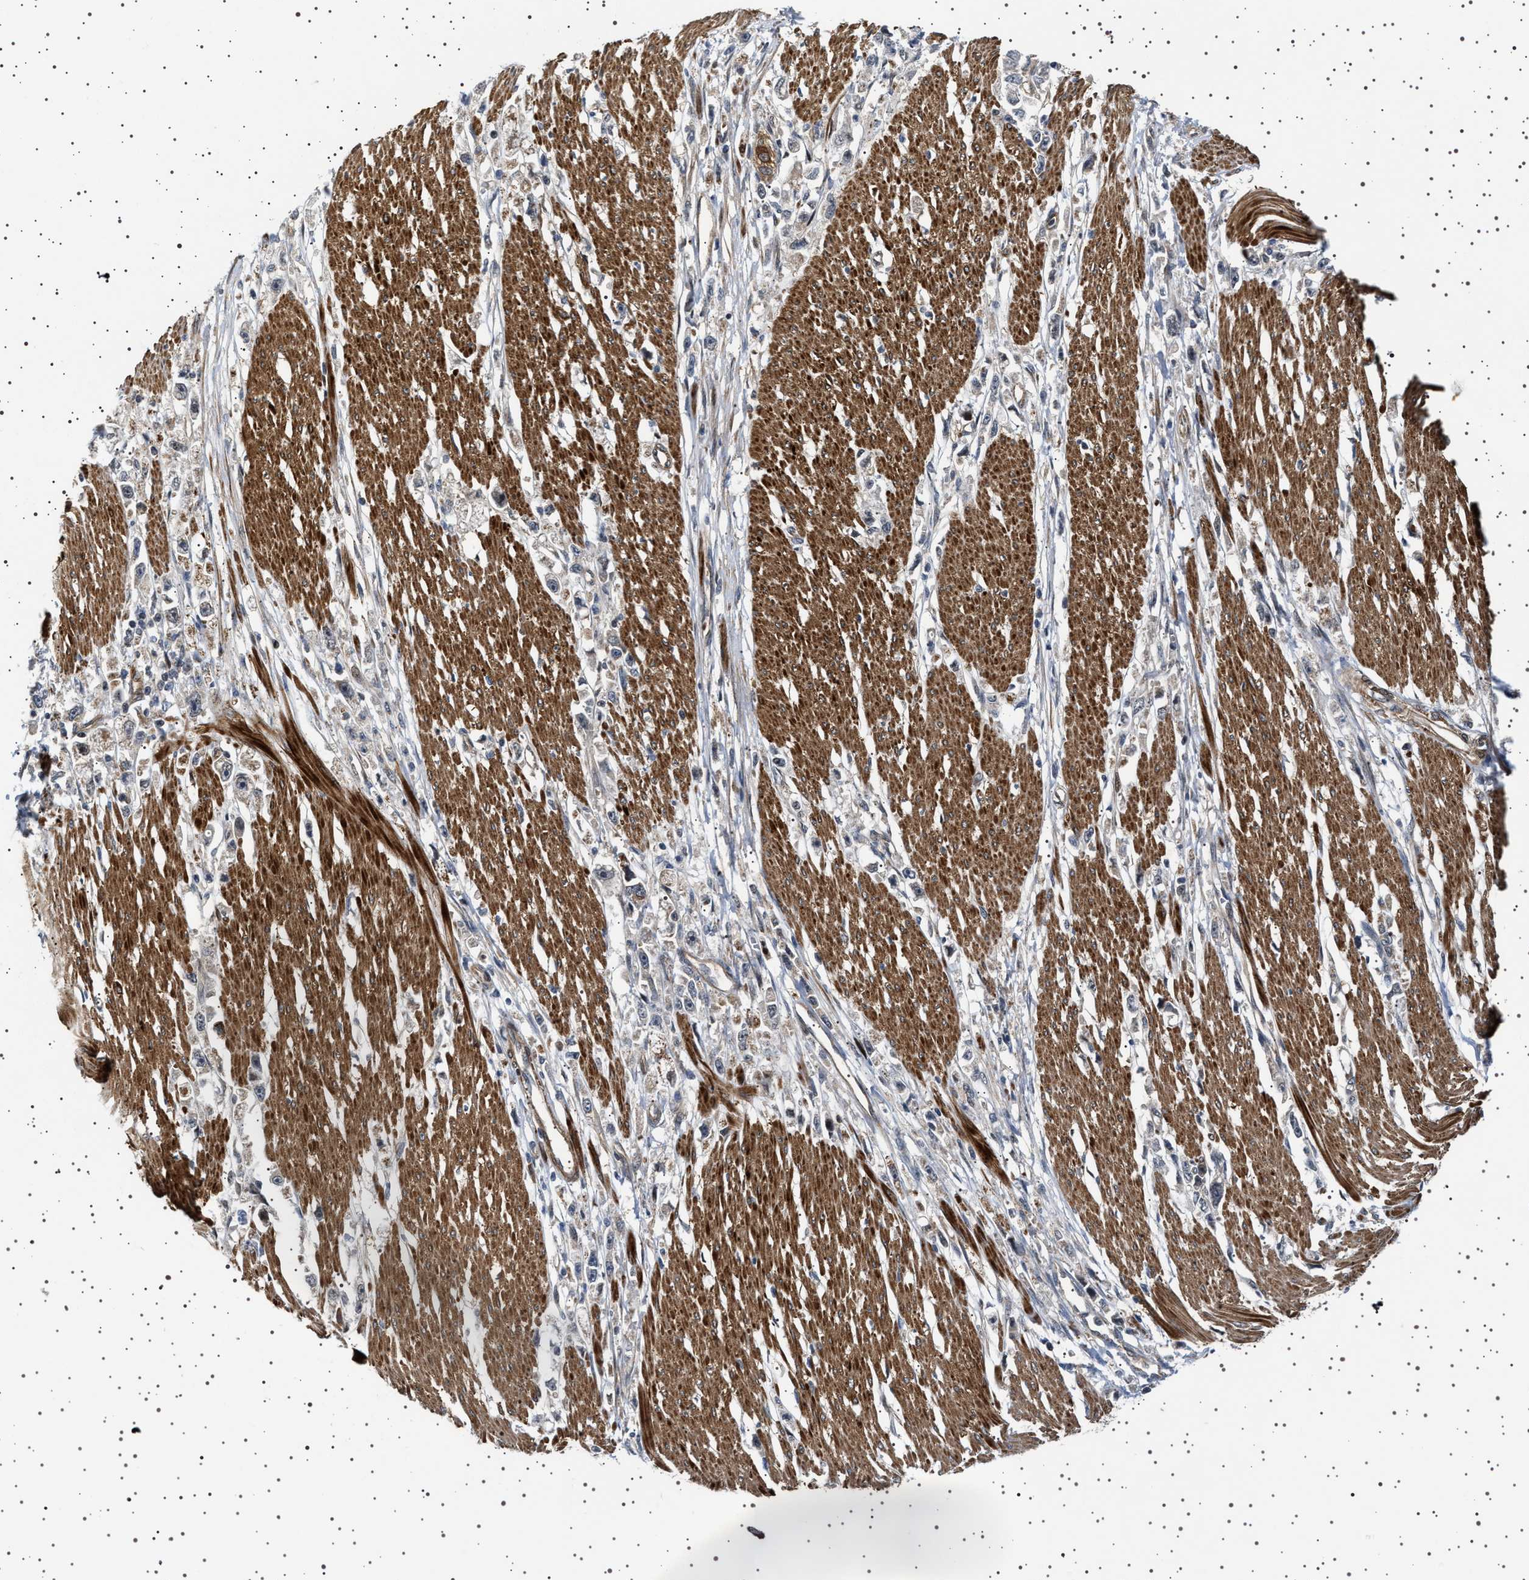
{"staining": {"intensity": "negative", "quantity": "none", "location": "none"}, "tissue": "stomach cancer", "cell_type": "Tumor cells", "image_type": "cancer", "snomed": [{"axis": "morphology", "description": "Adenocarcinoma, NOS"}, {"axis": "topography", "description": "Stomach"}], "caption": "Photomicrograph shows no protein expression in tumor cells of stomach cancer (adenocarcinoma) tissue. (Brightfield microscopy of DAB immunohistochemistry at high magnification).", "gene": "BAG3", "patient": {"sex": "female", "age": 59}}